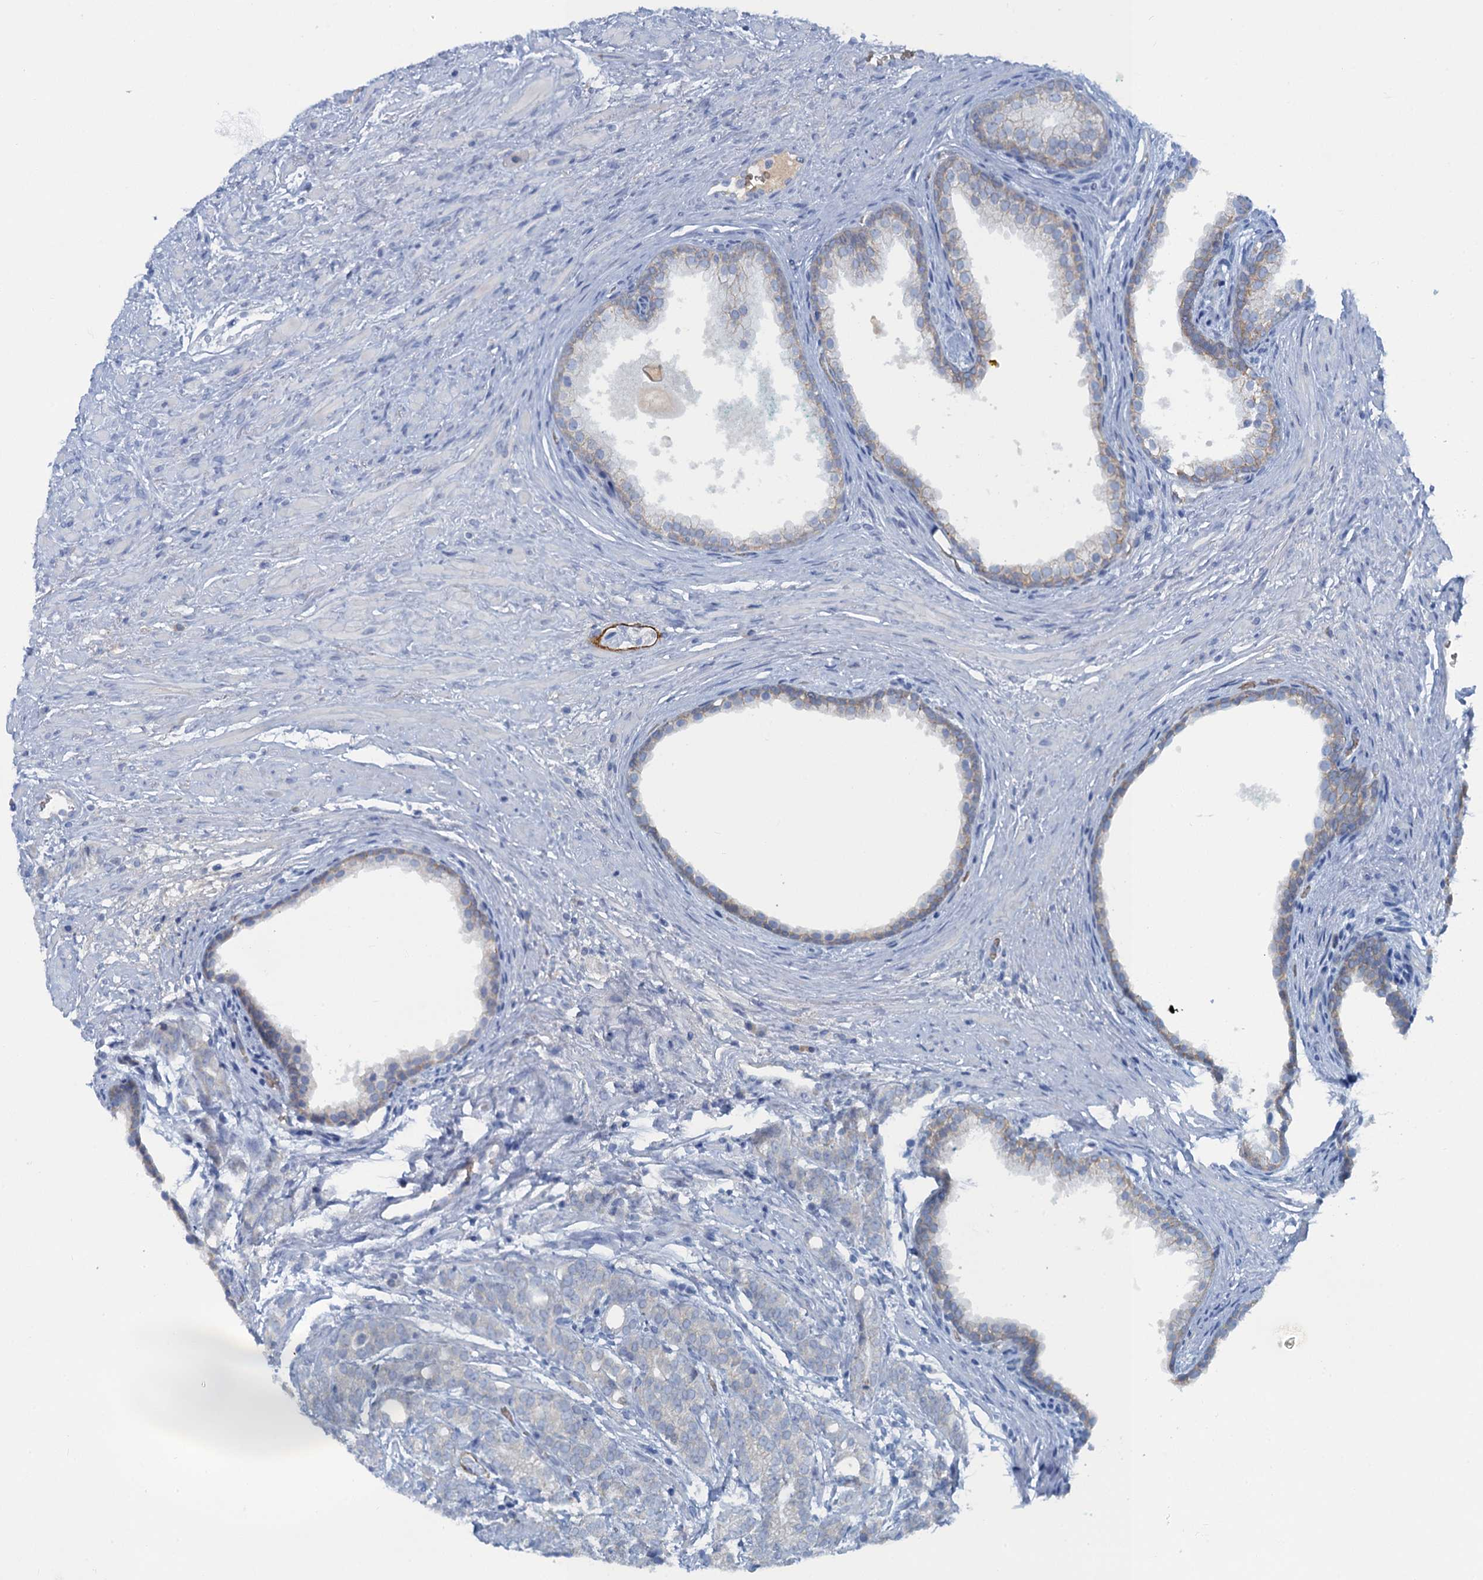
{"staining": {"intensity": "negative", "quantity": "none", "location": "none"}, "tissue": "prostate cancer", "cell_type": "Tumor cells", "image_type": "cancer", "snomed": [{"axis": "morphology", "description": "Adenocarcinoma, High grade"}, {"axis": "topography", "description": "Prostate"}], "caption": "DAB (3,3'-diaminobenzidine) immunohistochemical staining of prostate cancer displays no significant positivity in tumor cells.", "gene": "MYADML2", "patient": {"sex": "male", "age": 57}}